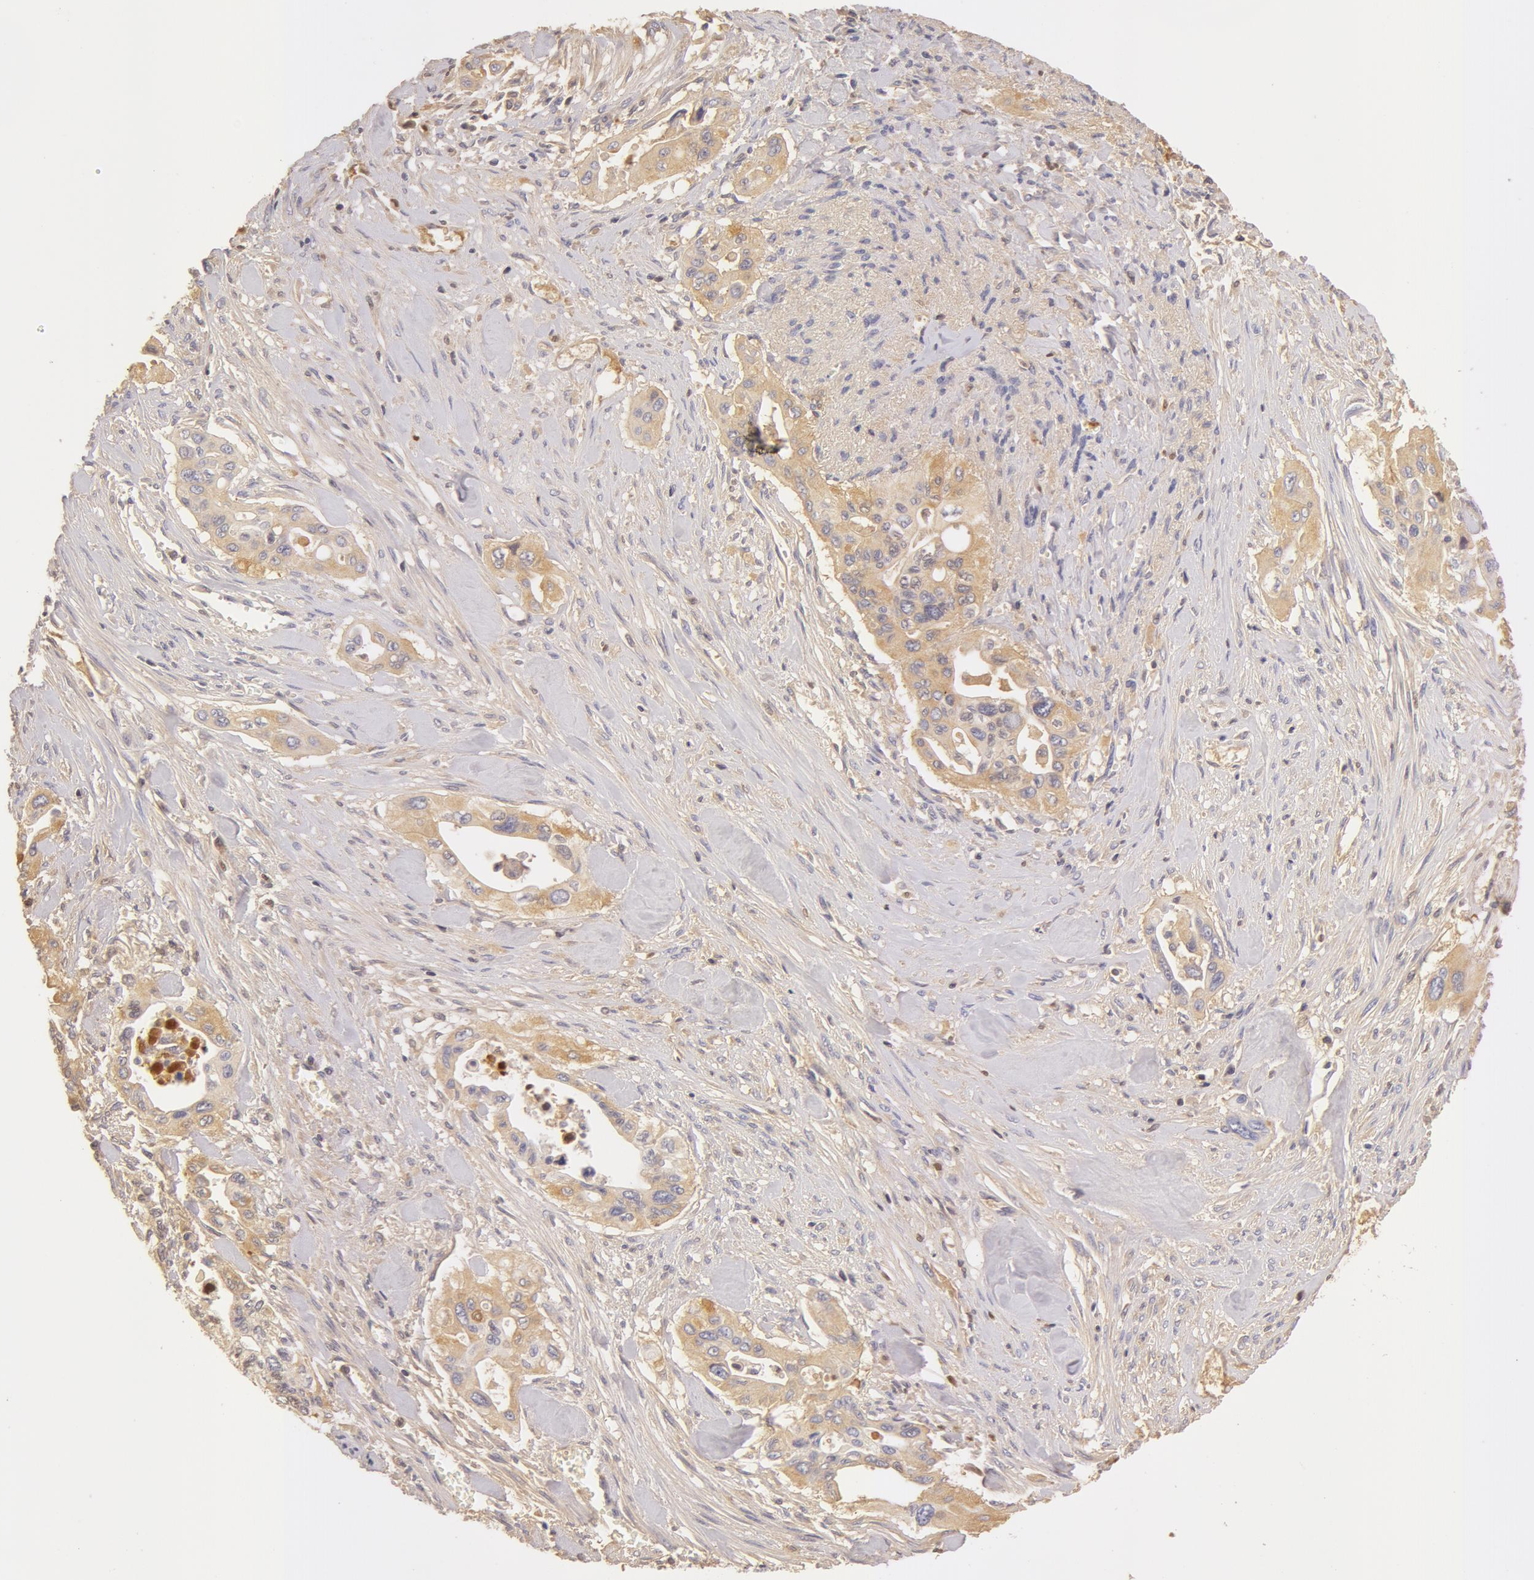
{"staining": {"intensity": "weak", "quantity": ">75%", "location": "cytoplasmic/membranous"}, "tissue": "pancreatic cancer", "cell_type": "Tumor cells", "image_type": "cancer", "snomed": [{"axis": "morphology", "description": "Adenocarcinoma, NOS"}, {"axis": "topography", "description": "Pancreas"}], "caption": "Brown immunohistochemical staining in adenocarcinoma (pancreatic) demonstrates weak cytoplasmic/membranous expression in about >75% of tumor cells.", "gene": "AHSG", "patient": {"sex": "male", "age": 77}}